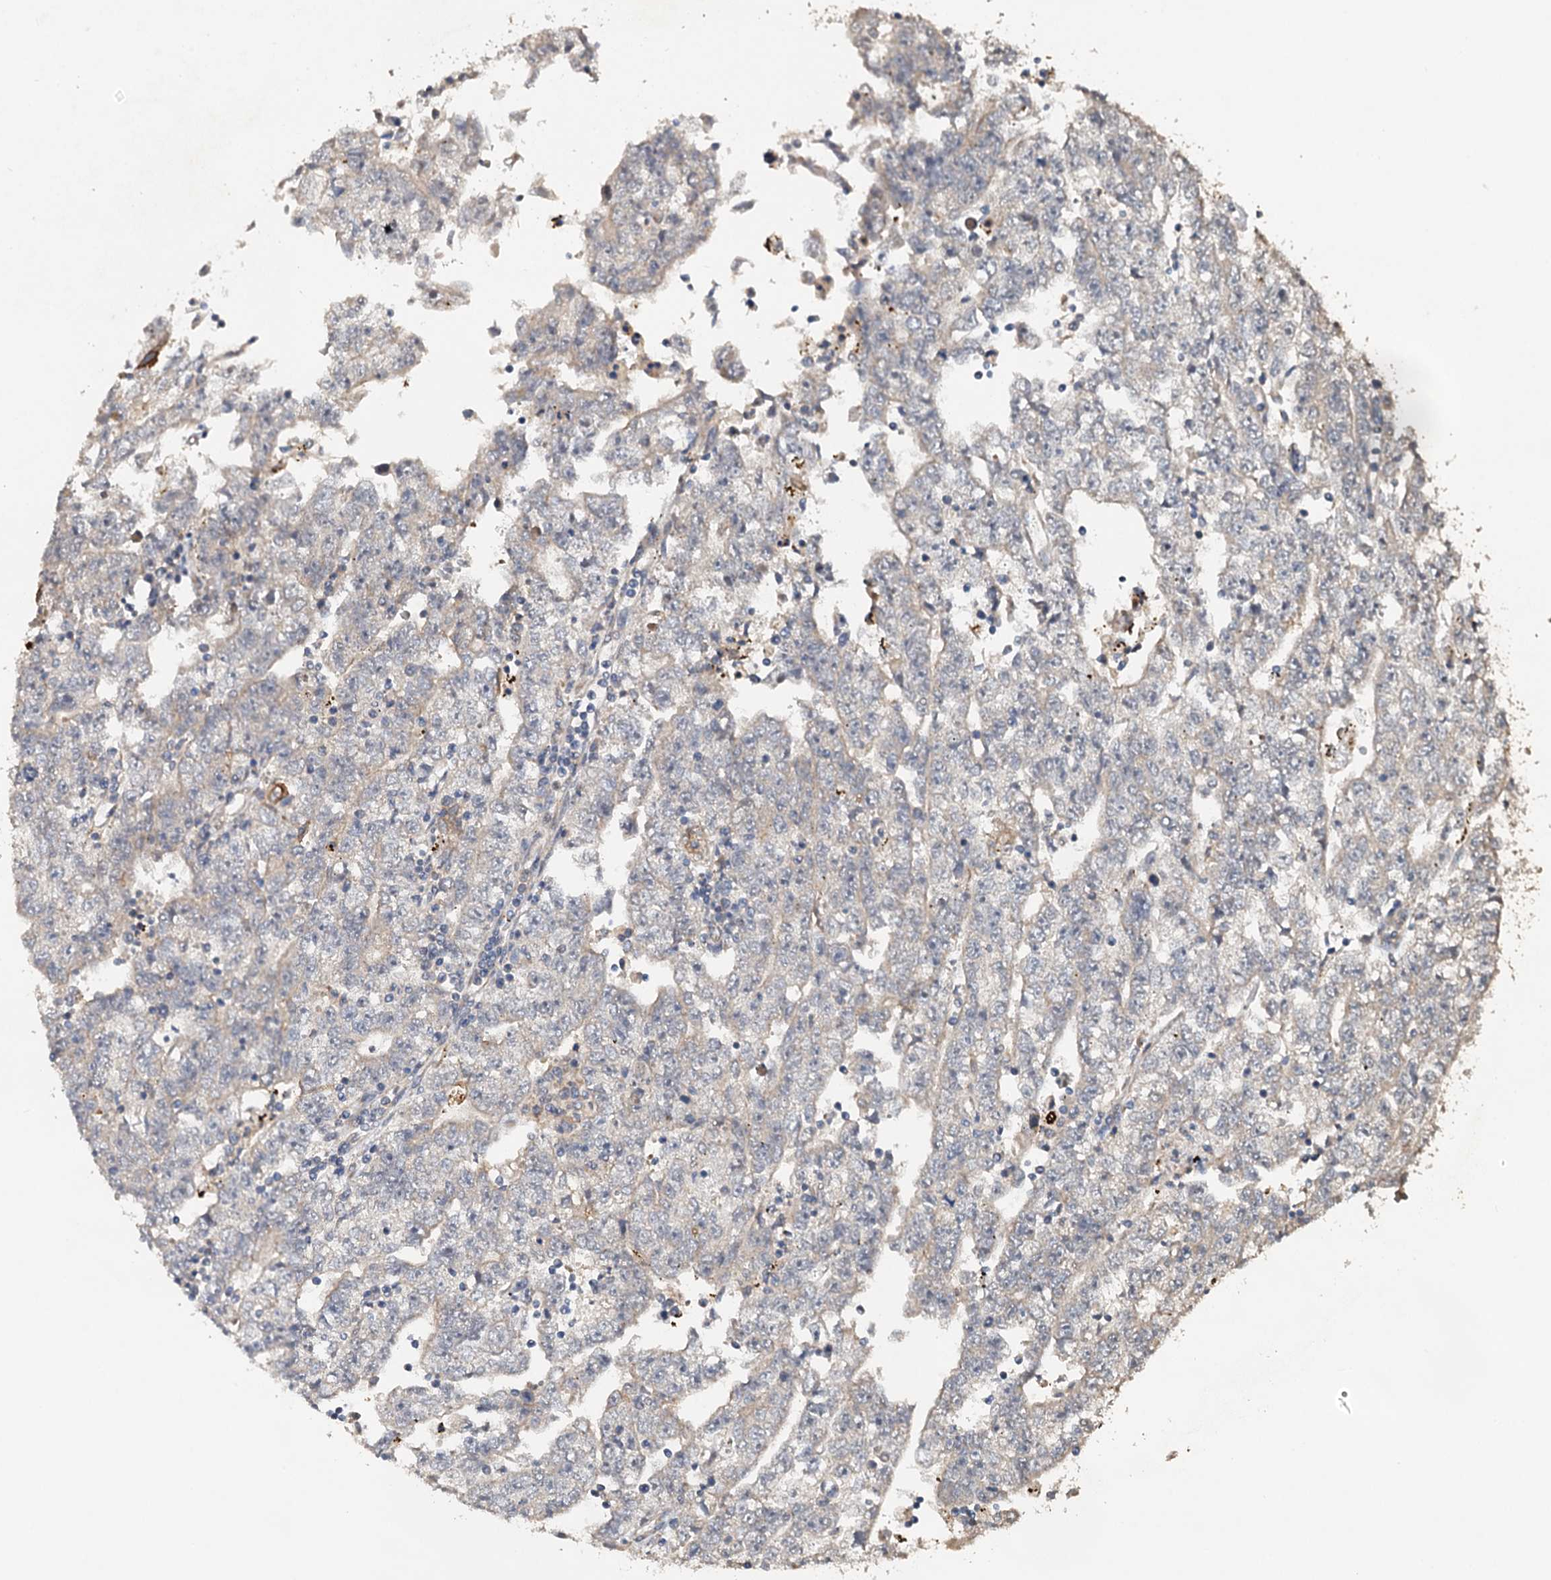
{"staining": {"intensity": "negative", "quantity": "none", "location": "none"}, "tissue": "testis cancer", "cell_type": "Tumor cells", "image_type": "cancer", "snomed": [{"axis": "morphology", "description": "Carcinoma, Embryonal, NOS"}, {"axis": "topography", "description": "Testis"}], "caption": "IHC histopathology image of testis cancer stained for a protein (brown), which displays no expression in tumor cells.", "gene": "LRRK2", "patient": {"sex": "male", "age": 25}}